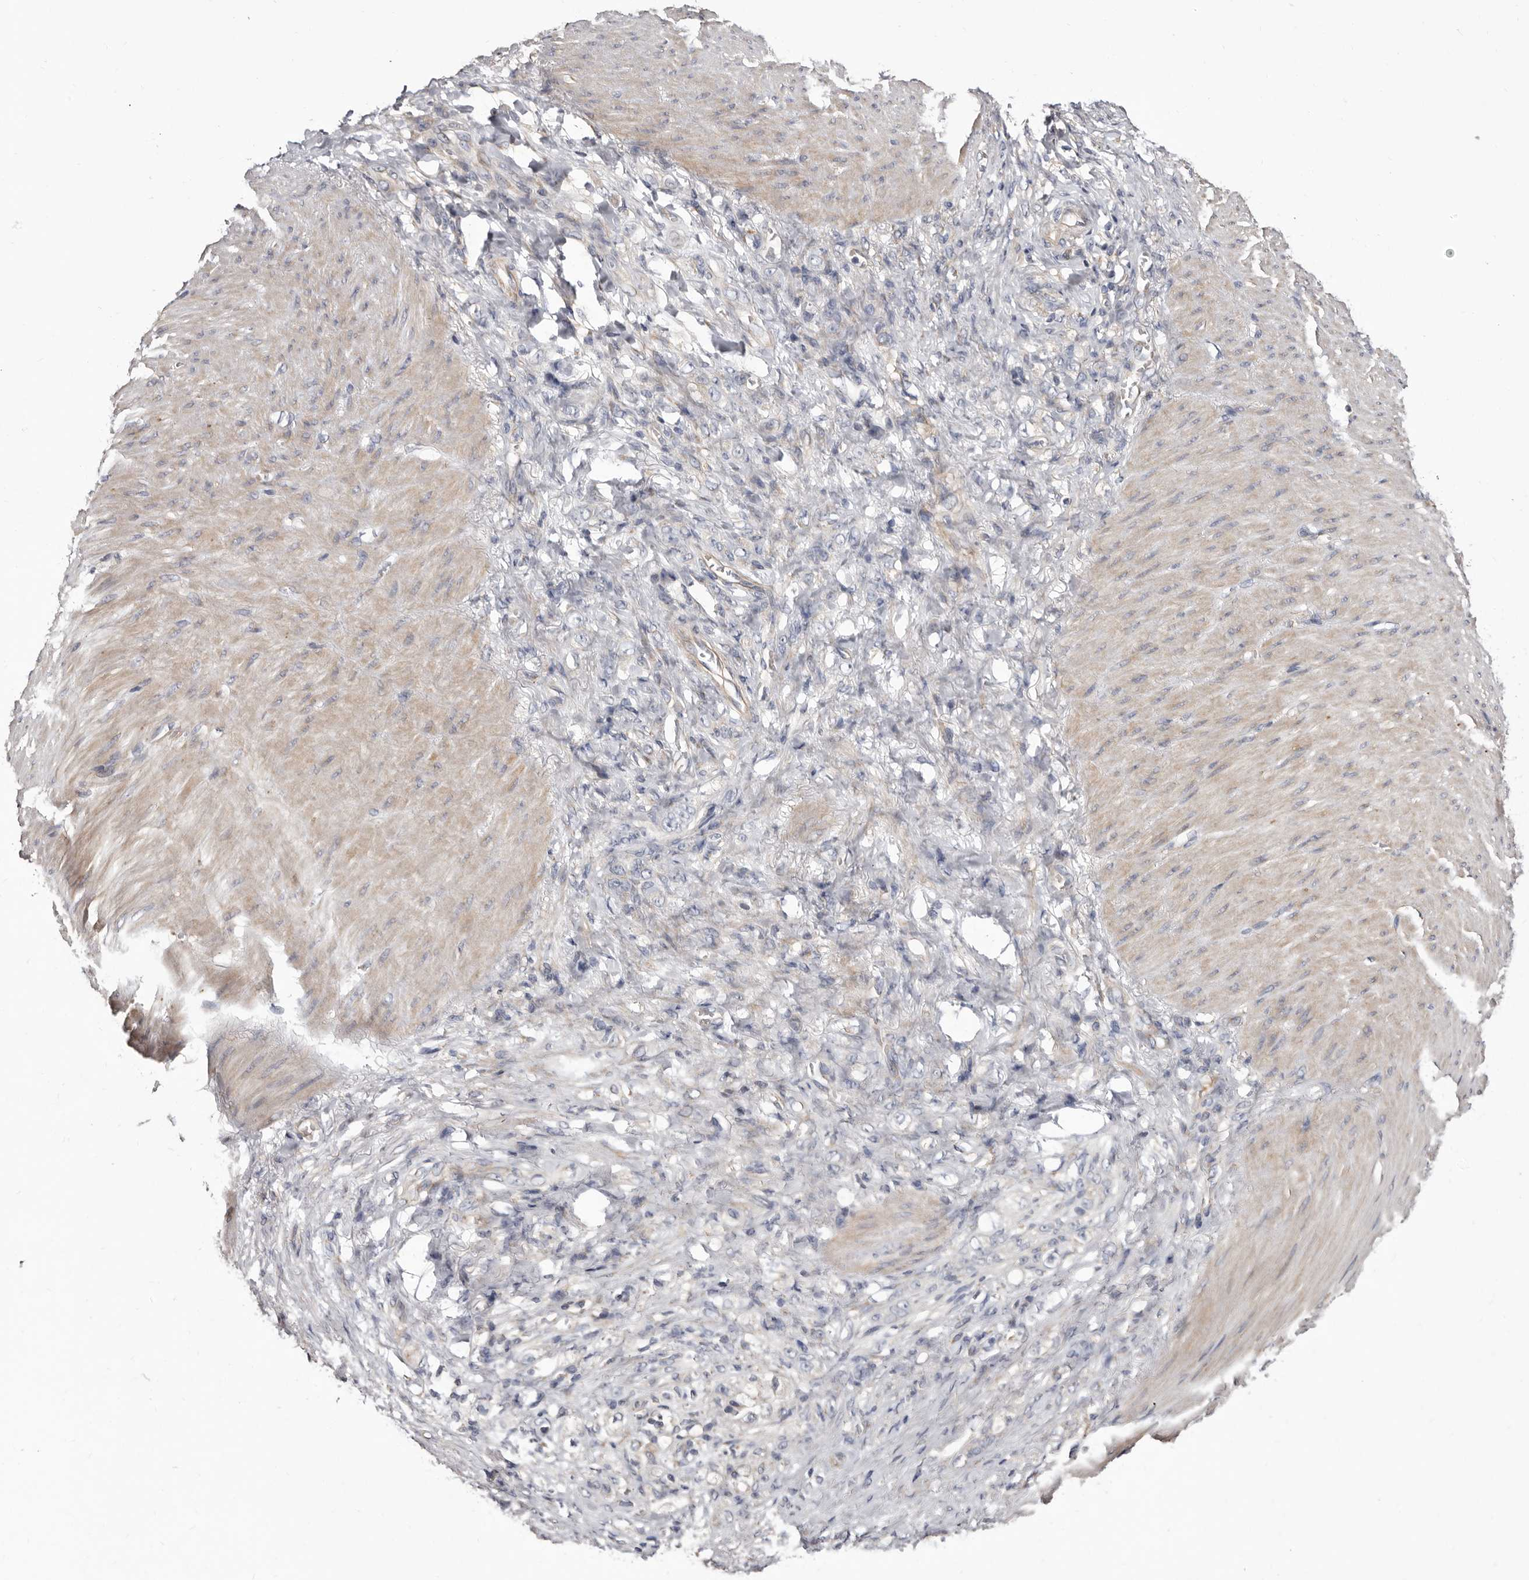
{"staining": {"intensity": "negative", "quantity": "none", "location": "none"}, "tissue": "stomach cancer", "cell_type": "Tumor cells", "image_type": "cancer", "snomed": [{"axis": "morphology", "description": "Normal tissue, NOS"}, {"axis": "morphology", "description": "Adenocarcinoma, NOS"}, {"axis": "topography", "description": "Stomach"}], "caption": "Immunohistochemical staining of human adenocarcinoma (stomach) exhibits no significant expression in tumor cells.", "gene": "ASIC5", "patient": {"sex": "male", "age": 82}}